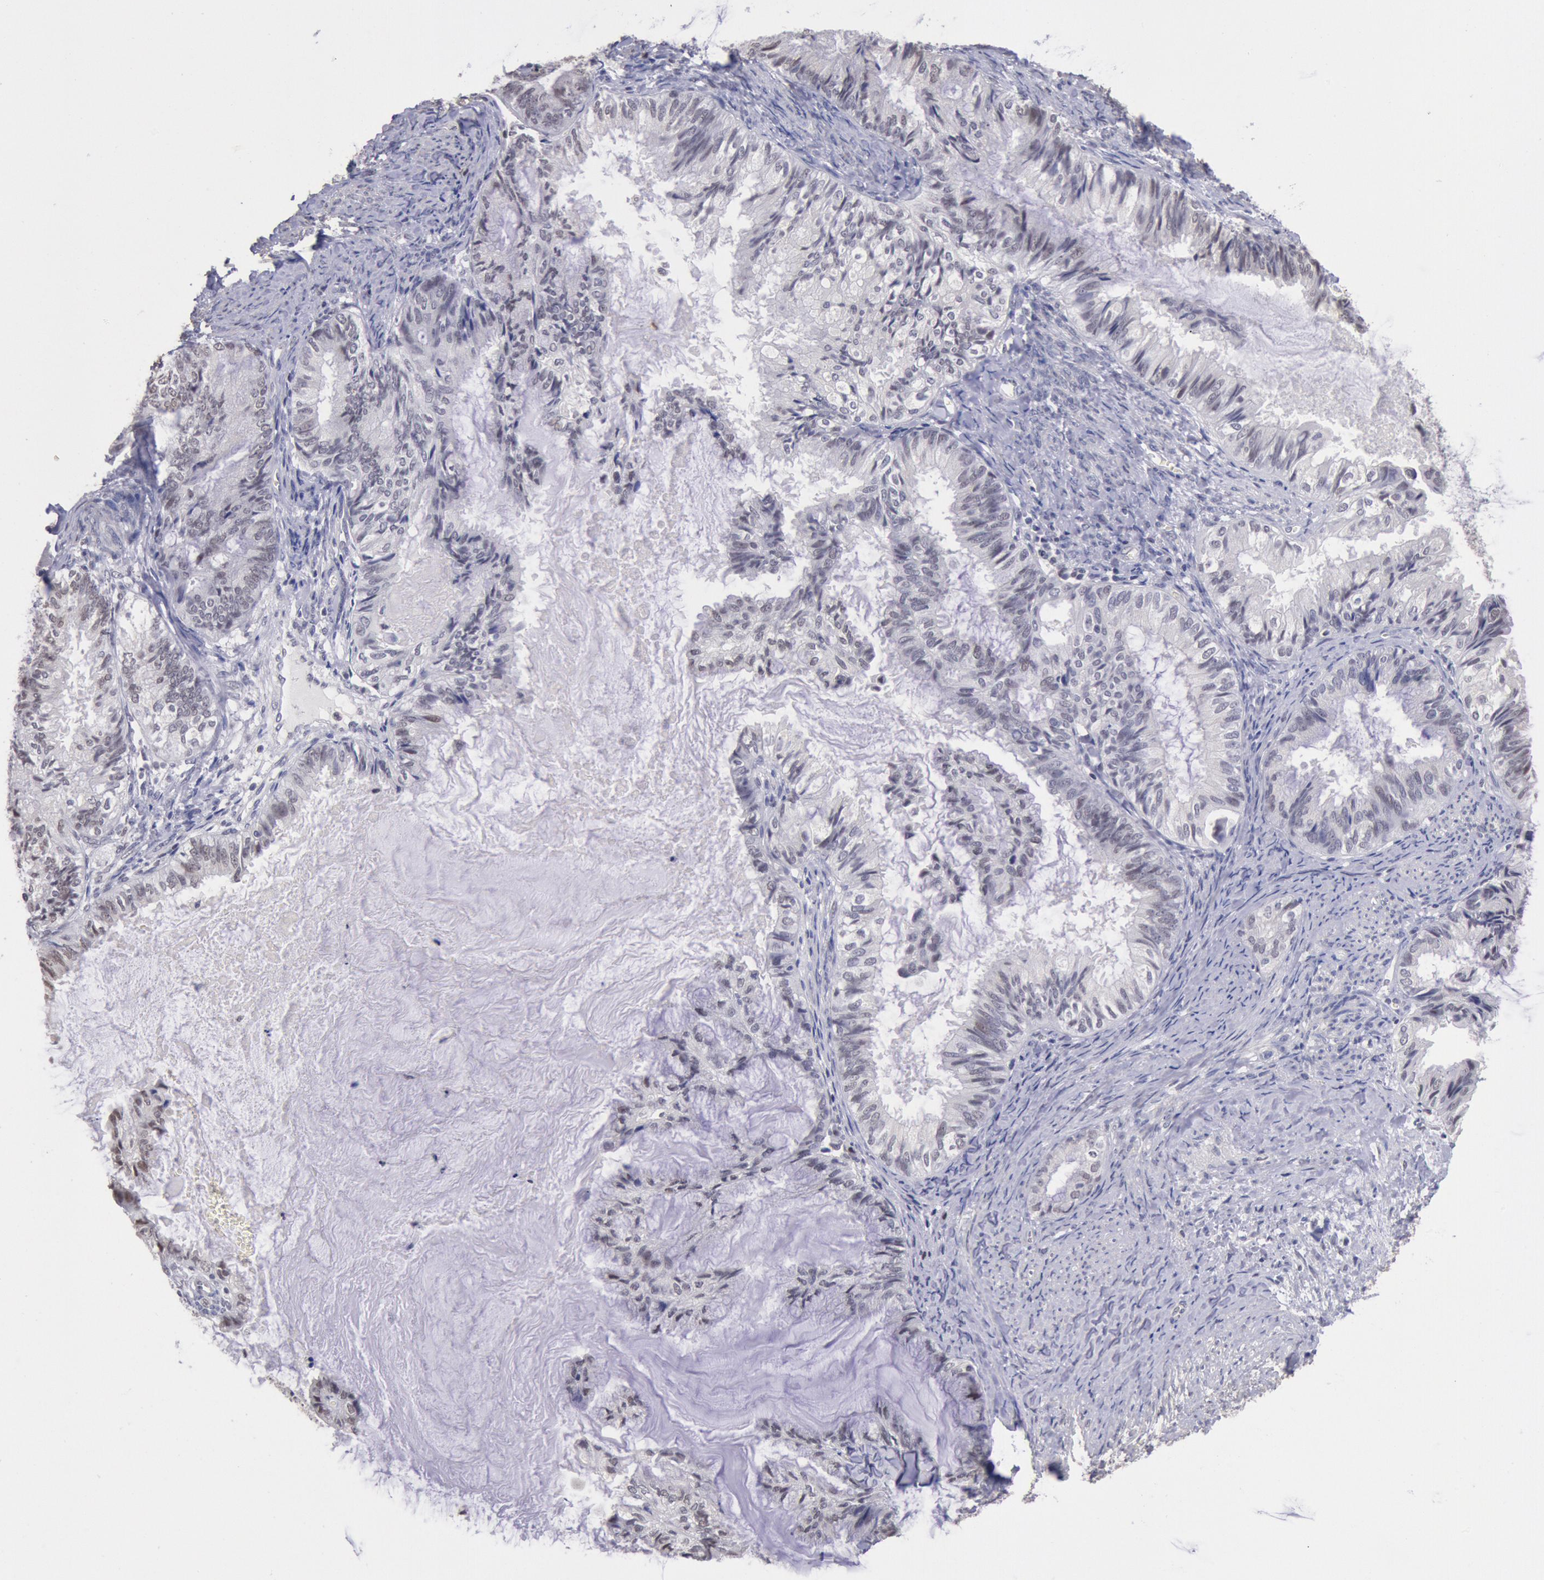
{"staining": {"intensity": "negative", "quantity": "none", "location": "none"}, "tissue": "endometrial cancer", "cell_type": "Tumor cells", "image_type": "cancer", "snomed": [{"axis": "morphology", "description": "Adenocarcinoma, NOS"}, {"axis": "topography", "description": "Endometrium"}], "caption": "There is no significant staining in tumor cells of adenocarcinoma (endometrial).", "gene": "MYH7", "patient": {"sex": "female", "age": 86}}